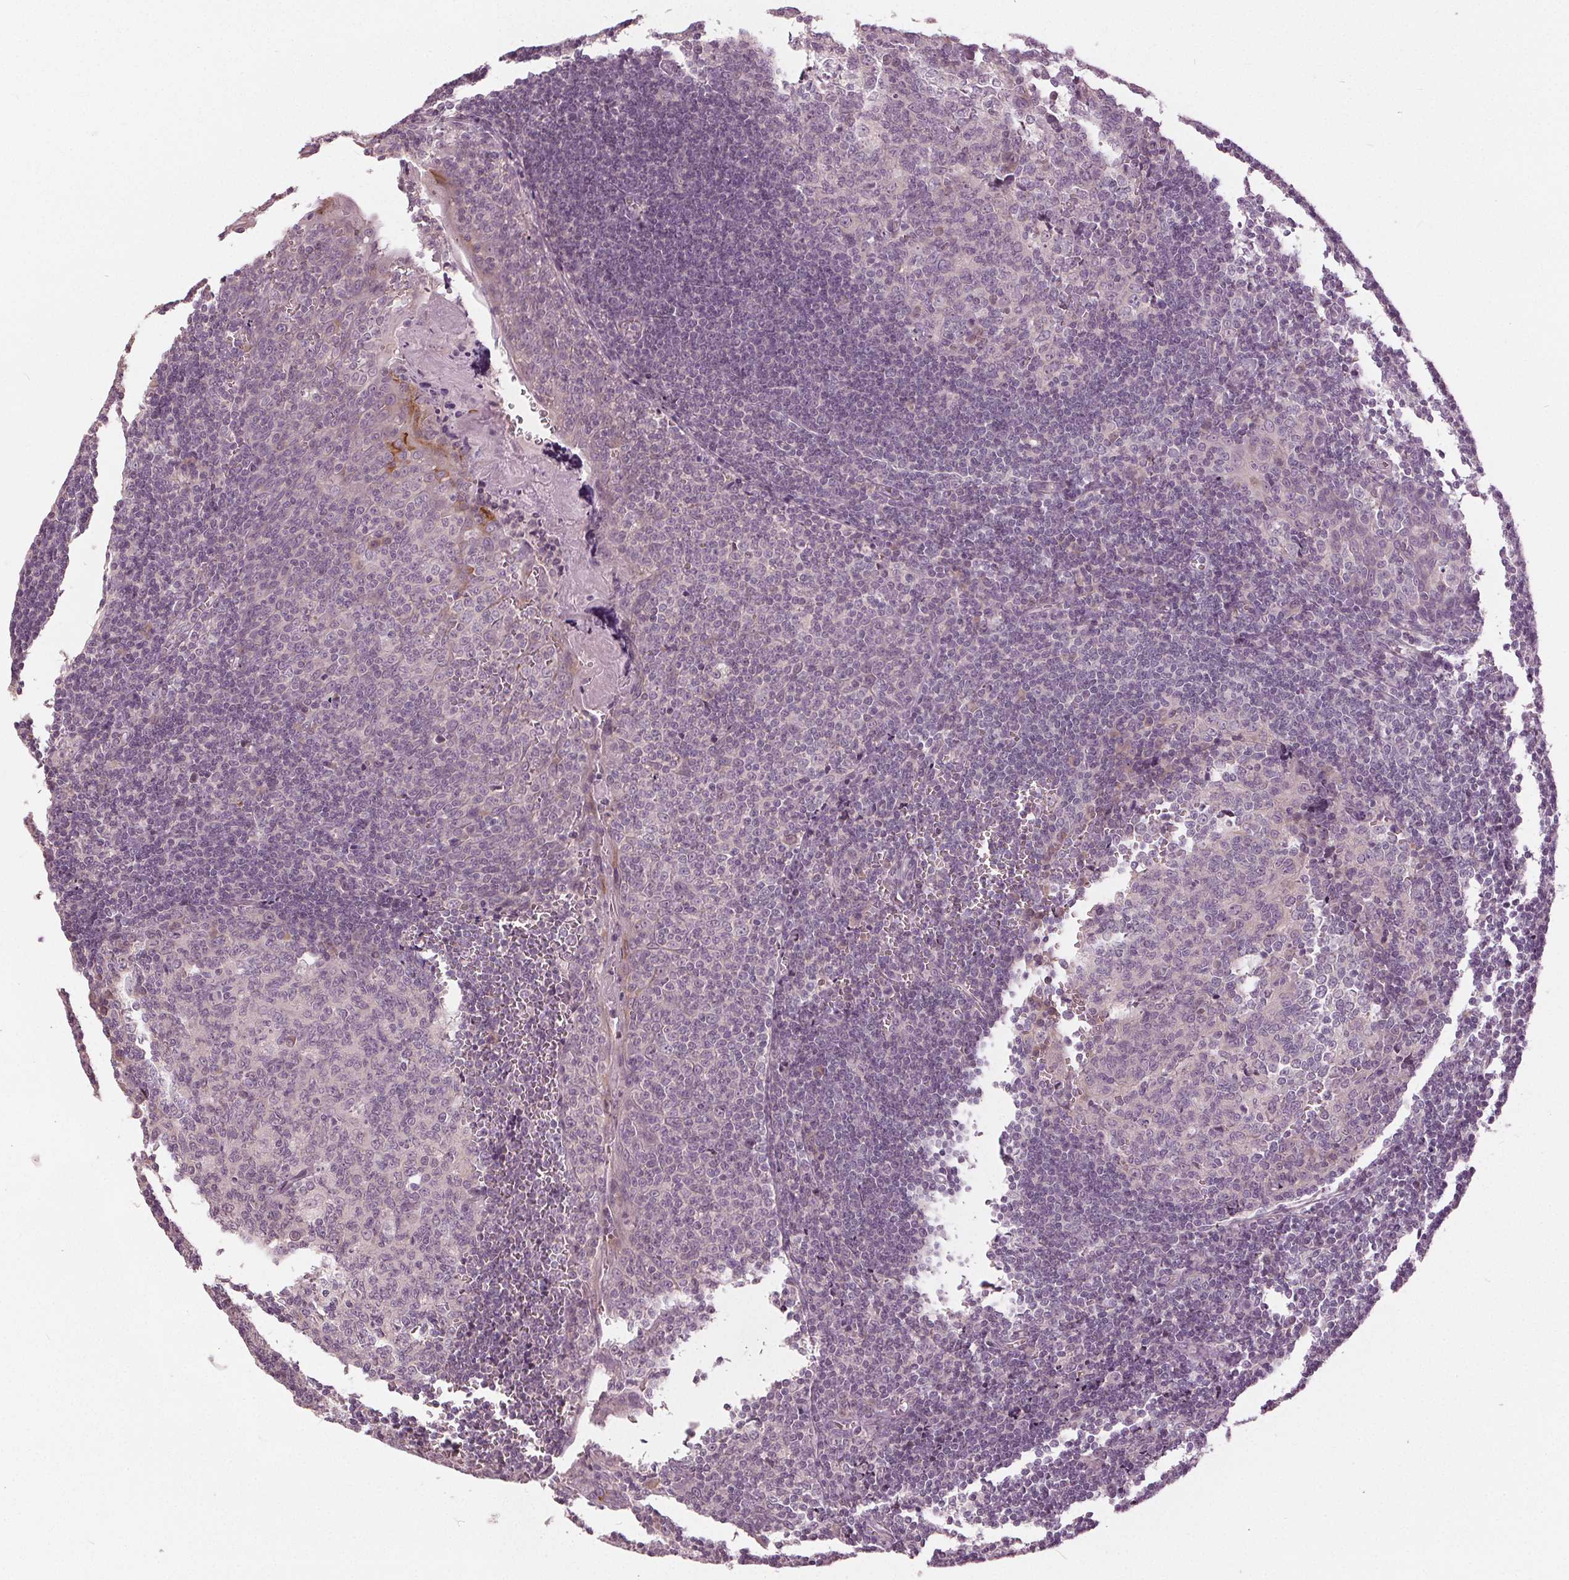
{"staining": {"intensity": "negative", "quantity": "none", "location": "none"}, "tissue": "tonsil", "cell_type": "Germinal center cells", "image_type": "normal", "snomed": [{"axis": "morphology", "description": "Normal tissue, NOS"}, {"axis": "morphology", "description": "Inflammation, NOS"}, {"axis": "topography", "description": "Tonsil"}], "caption": "DAB (3,3'-diaminobenzidine) immunohistochemical staining of unremarkable tonsil demonstrates no significant positivity in germinal center cells. Brightfield microscopy of immunohistochemistry stained with DAB (3,3'-diaminobenzidine) (brown) and hematoxylin (blue), captured at high magnification.", "gene": "KLK13", "patient": {"sex": "female", "age": 31}}